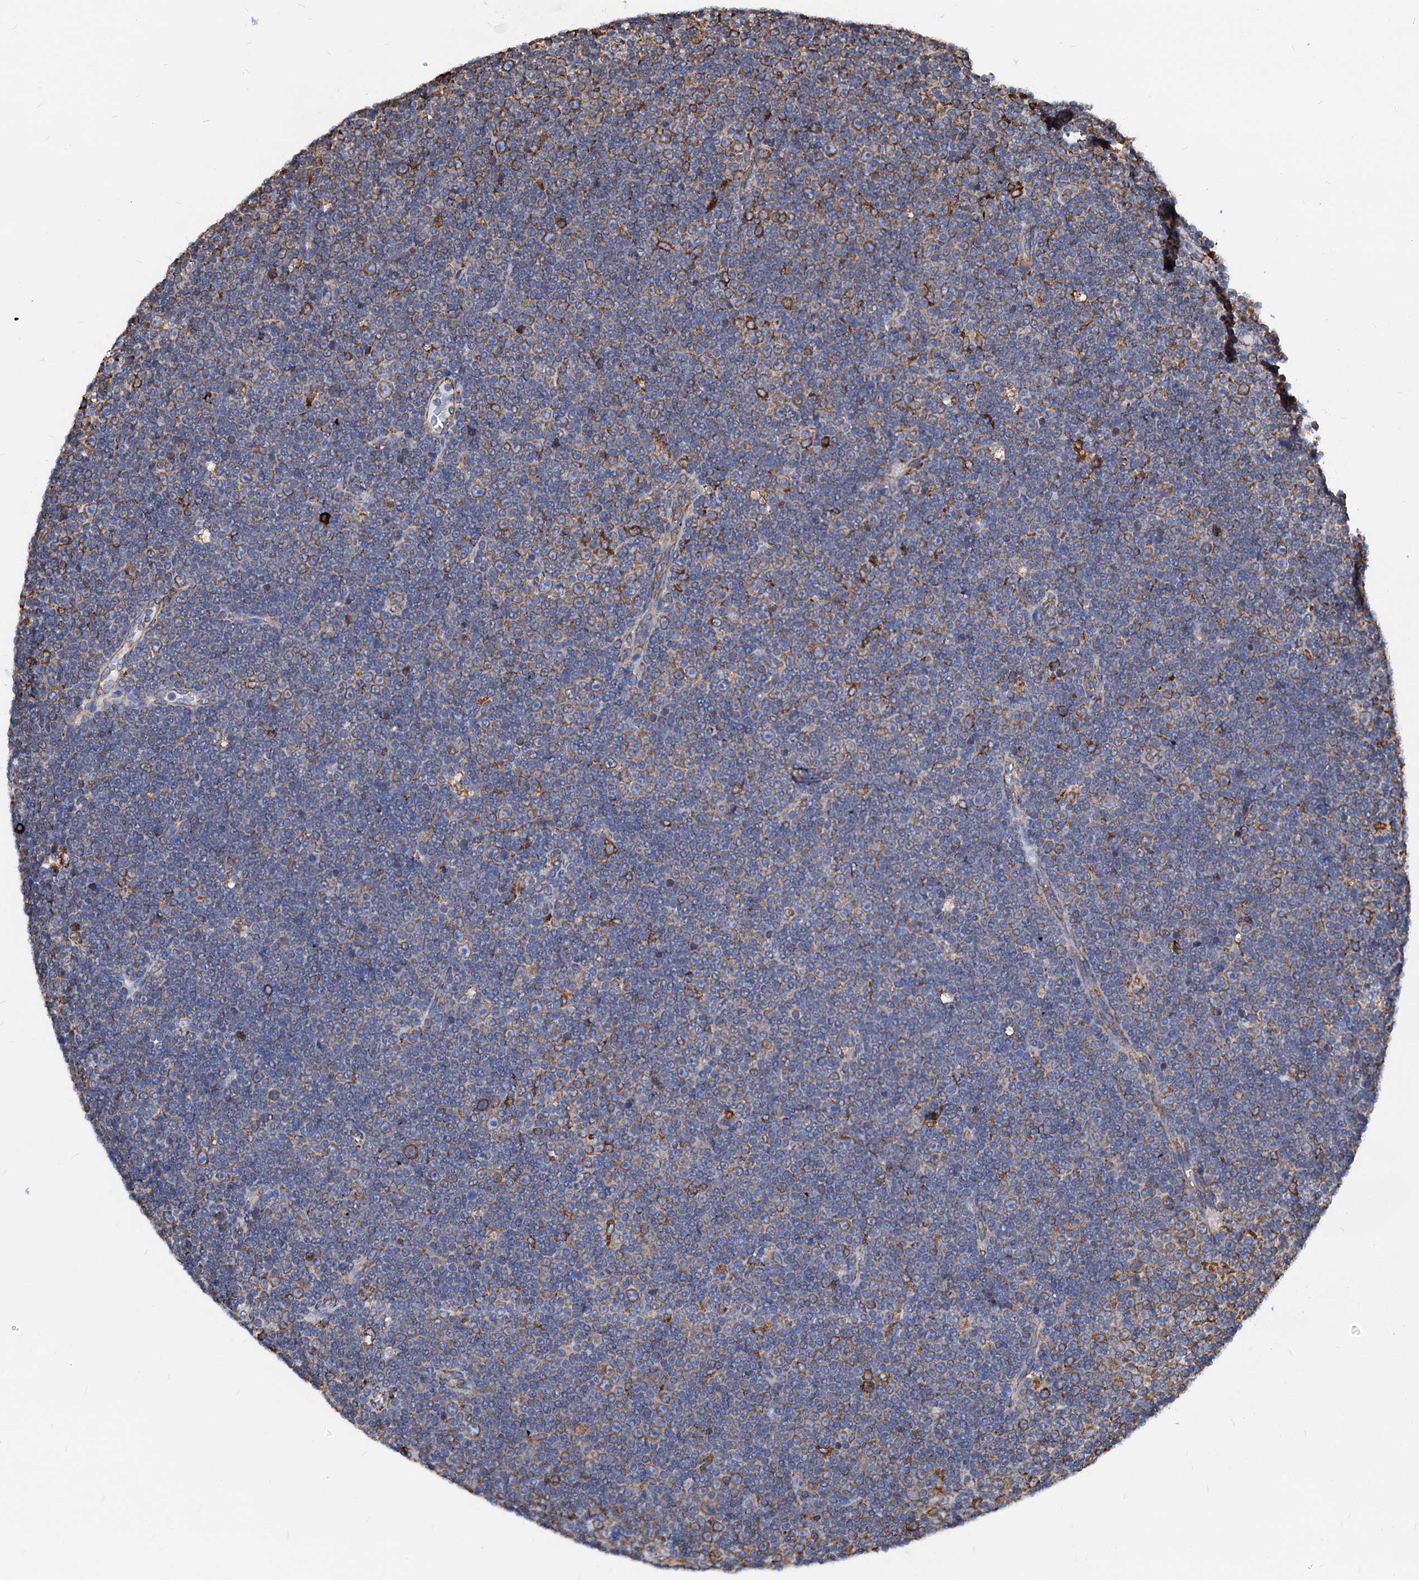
{"staining": {"intensity": "moderate", "quantity": "<25%", "location": "cytoplasmic/membranous"}, "tissue": "lymphoma", "cell_type": "Tumor cells", "image_type": "cancer", "snomed": [{"axis": "morphology", "description": "Malignant lymphoma, non-Hodgkin's type, Low grade"}, {"axis": "topography", "description": "Lymph node"}], "caption": "Malignant lymphoma, non-Hodgkin's type (low-grade) stained with a protein marker shows moderate staining in tumor cells.", "gene": "HSPA5", "patient": {"sex": "female", "age": 67}}